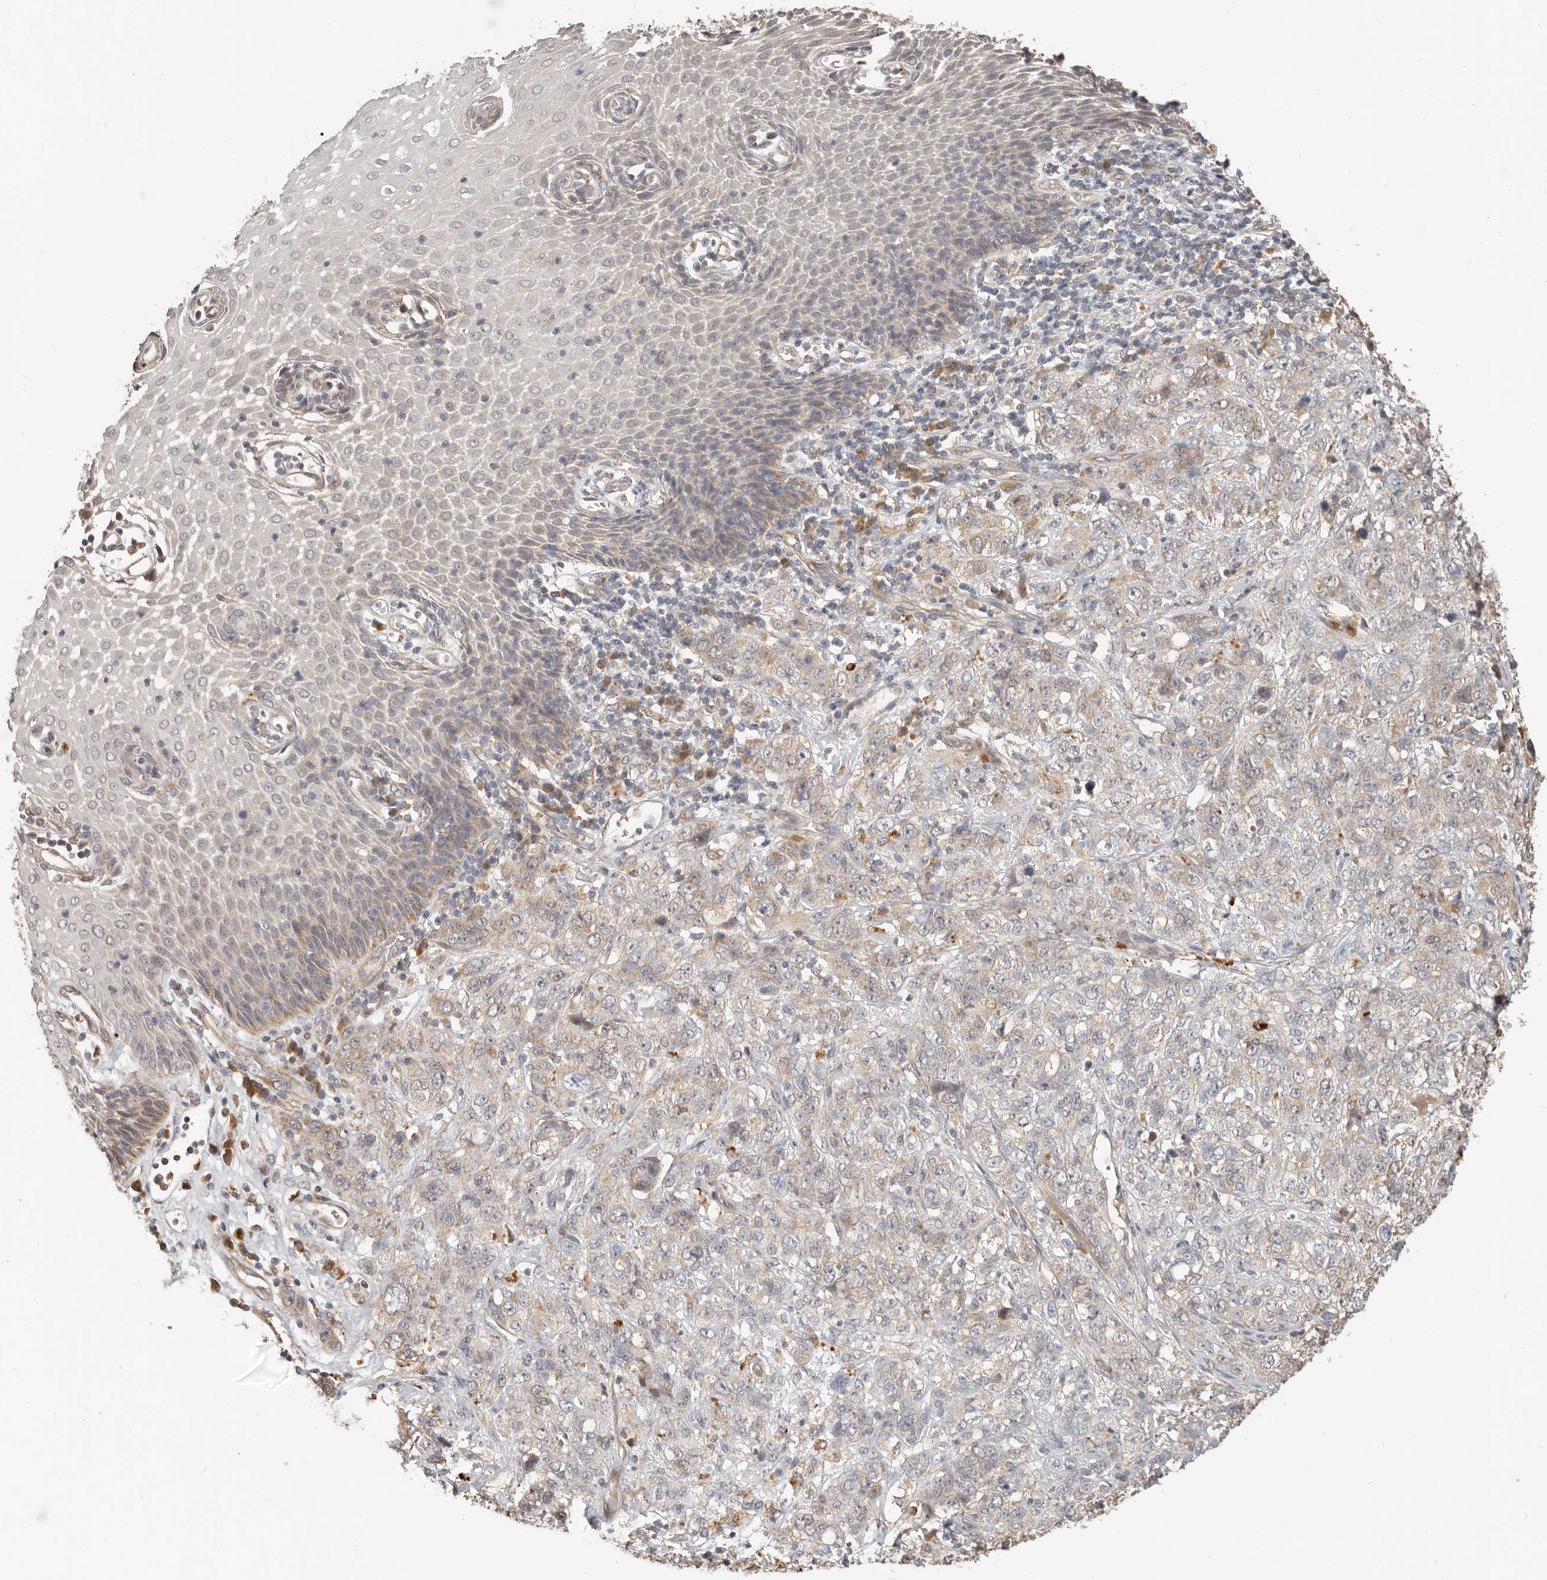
{"staining": {"intensity": "weak", "quantity": "<25%", "location": "cytoplasmic/membranous"}, "tissue": "stomach cancer", "cell_type": "Tumor cells", "image_type": "cancer", "snomed": [{"axis": "morphology", "description": "Adenocarcinoma, NOS"}, {"axis": "topography", "description": "Stomach"}], "caption": "Image shows no protein positivity in tumor cells of stomach adenocarcinoma tissue.", "gene": "MTFR2", "patient": {"sex": "male", "age": 48}}